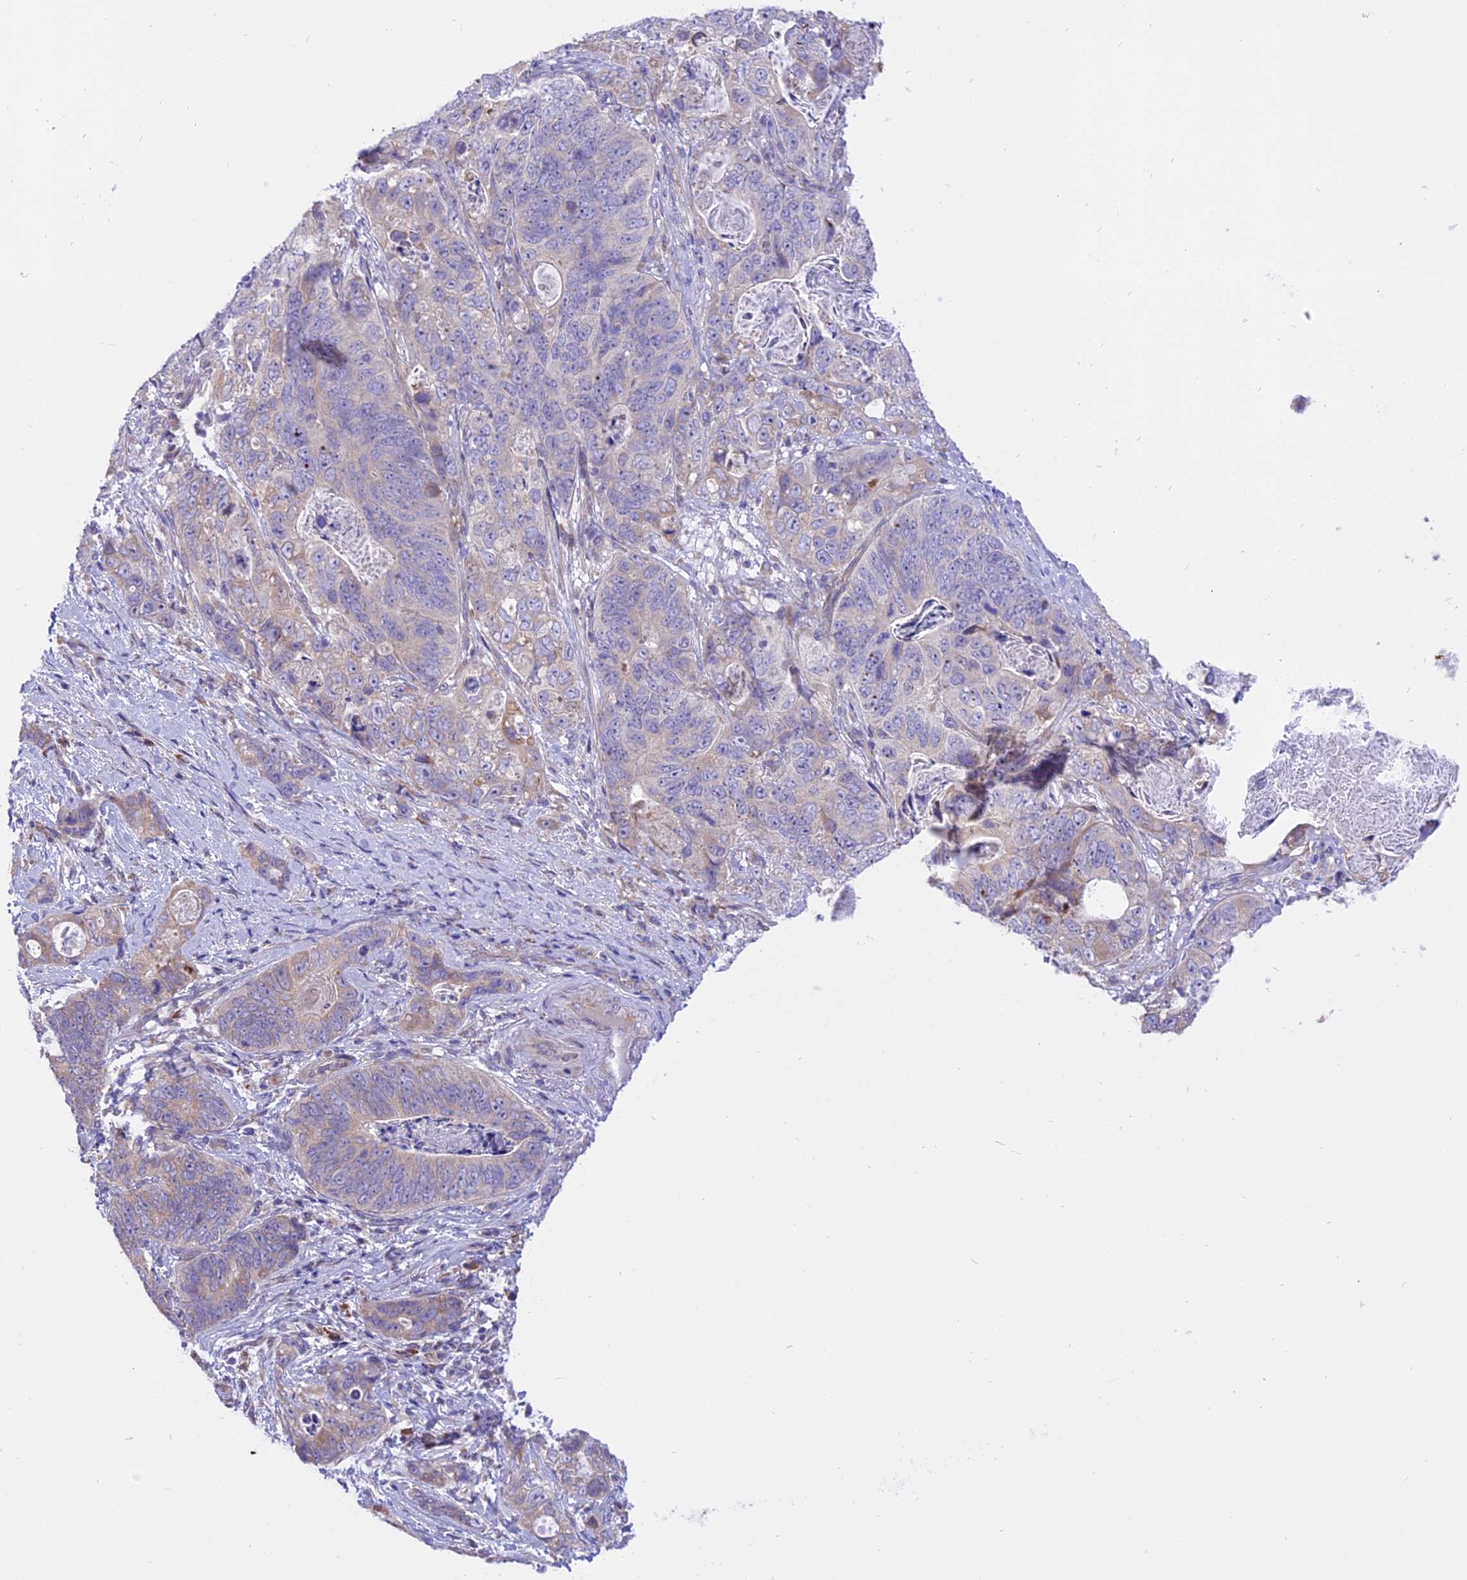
{"staining": {"intensity": "negative", "quantity": "none", "location": "none"}, "tissue": "stomach cancer", "cell_type": "Tumor cells", "image_type": "cancer", "snomed": [{"axis": "morphology", "description": "Normal tissue, NOS"}, {"axis": "morphology", "description": "Adenocarcinoma, NOS"}, {"axis": "topography", "description": "Stomach"}], "caption": "Tumor cells show no significant staining in stomach cancer (adenocarcinoma).", "gene": "ARMCX6", "patient": {"sex": "female", "age": 89}}